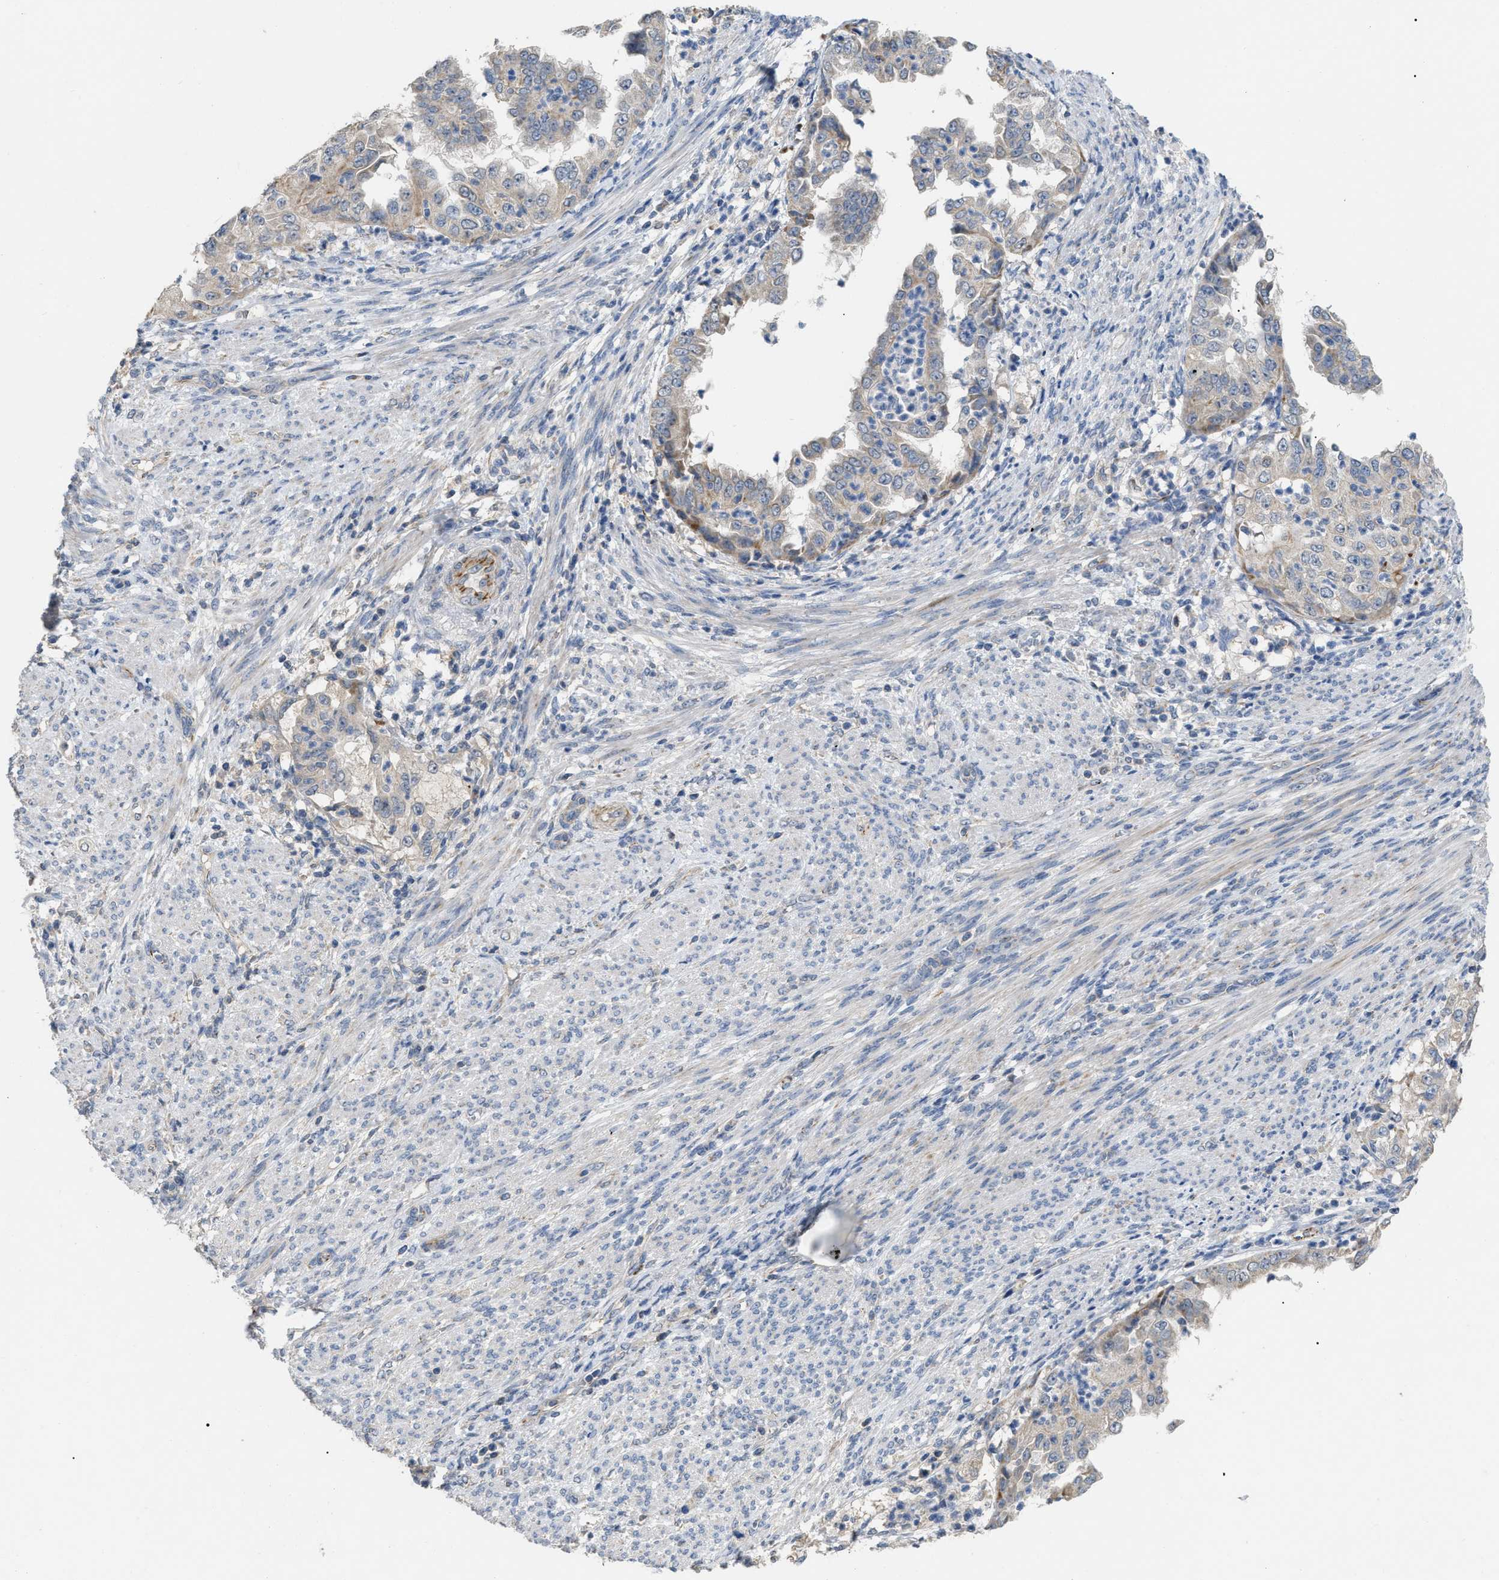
{"staining": {"intensity": "moderate", "quantity": "<25%", "location": "cytoplasmic/membranous"}, "tissue": "endometrial cancer", "cell_type": "Tumor cells", "image_type": "cancer", "snomed": [{"axis": "morphology", "description": "Adenocarcinoma, NOS"}, {"axis": "topography", "description": "Endometrium"}], "caption": "This image demonstrates endometrial adenocarcinoma stained with immunohistochemistry to label a protein in brown. The cytoplasmic/membranous of tumor cells show moderate positivity for the protein. Nuclei are counter-stained blue.", "gene": "DHX58", "patient": {"sex": "female", "age": 85}}